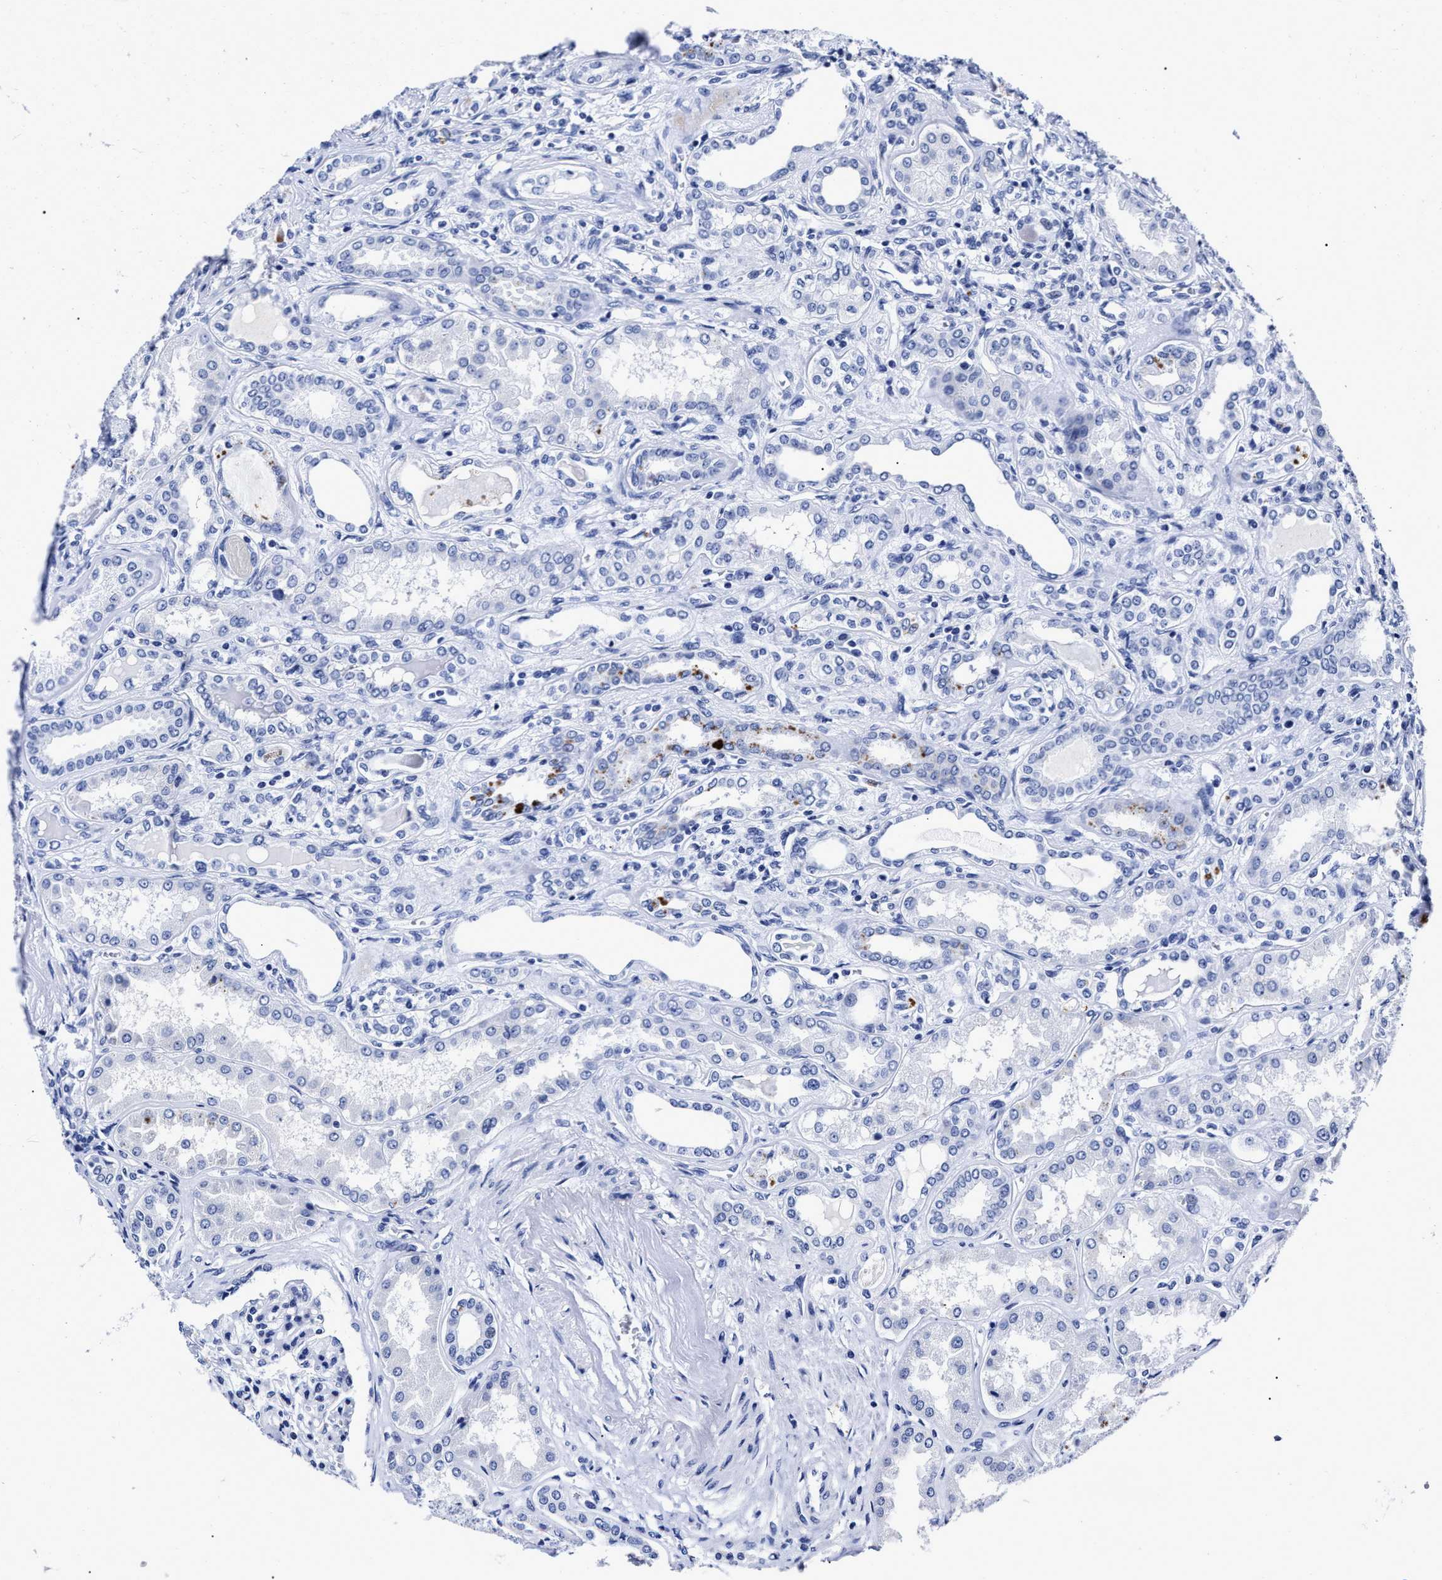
{"staining": {"intensity": "negative", "quantity": "none", "location": "none"}, "tissue": "kidney", "cell_type": "Cells in glomeruli", "image_type": "normal", "snomed": [{"axis": "morphology", "description": "Normal tissue, NOS"}, {"axis": "topography", "description": "Kidney"}], "caption": "High power microscopy photomicrograph of an immunohistochemistry micrograph of benign kidney, revealing no significant staining in cells in glomeruli.", "gene": "LRRC8E", "patient": {"sex": "female", "age": 56}}